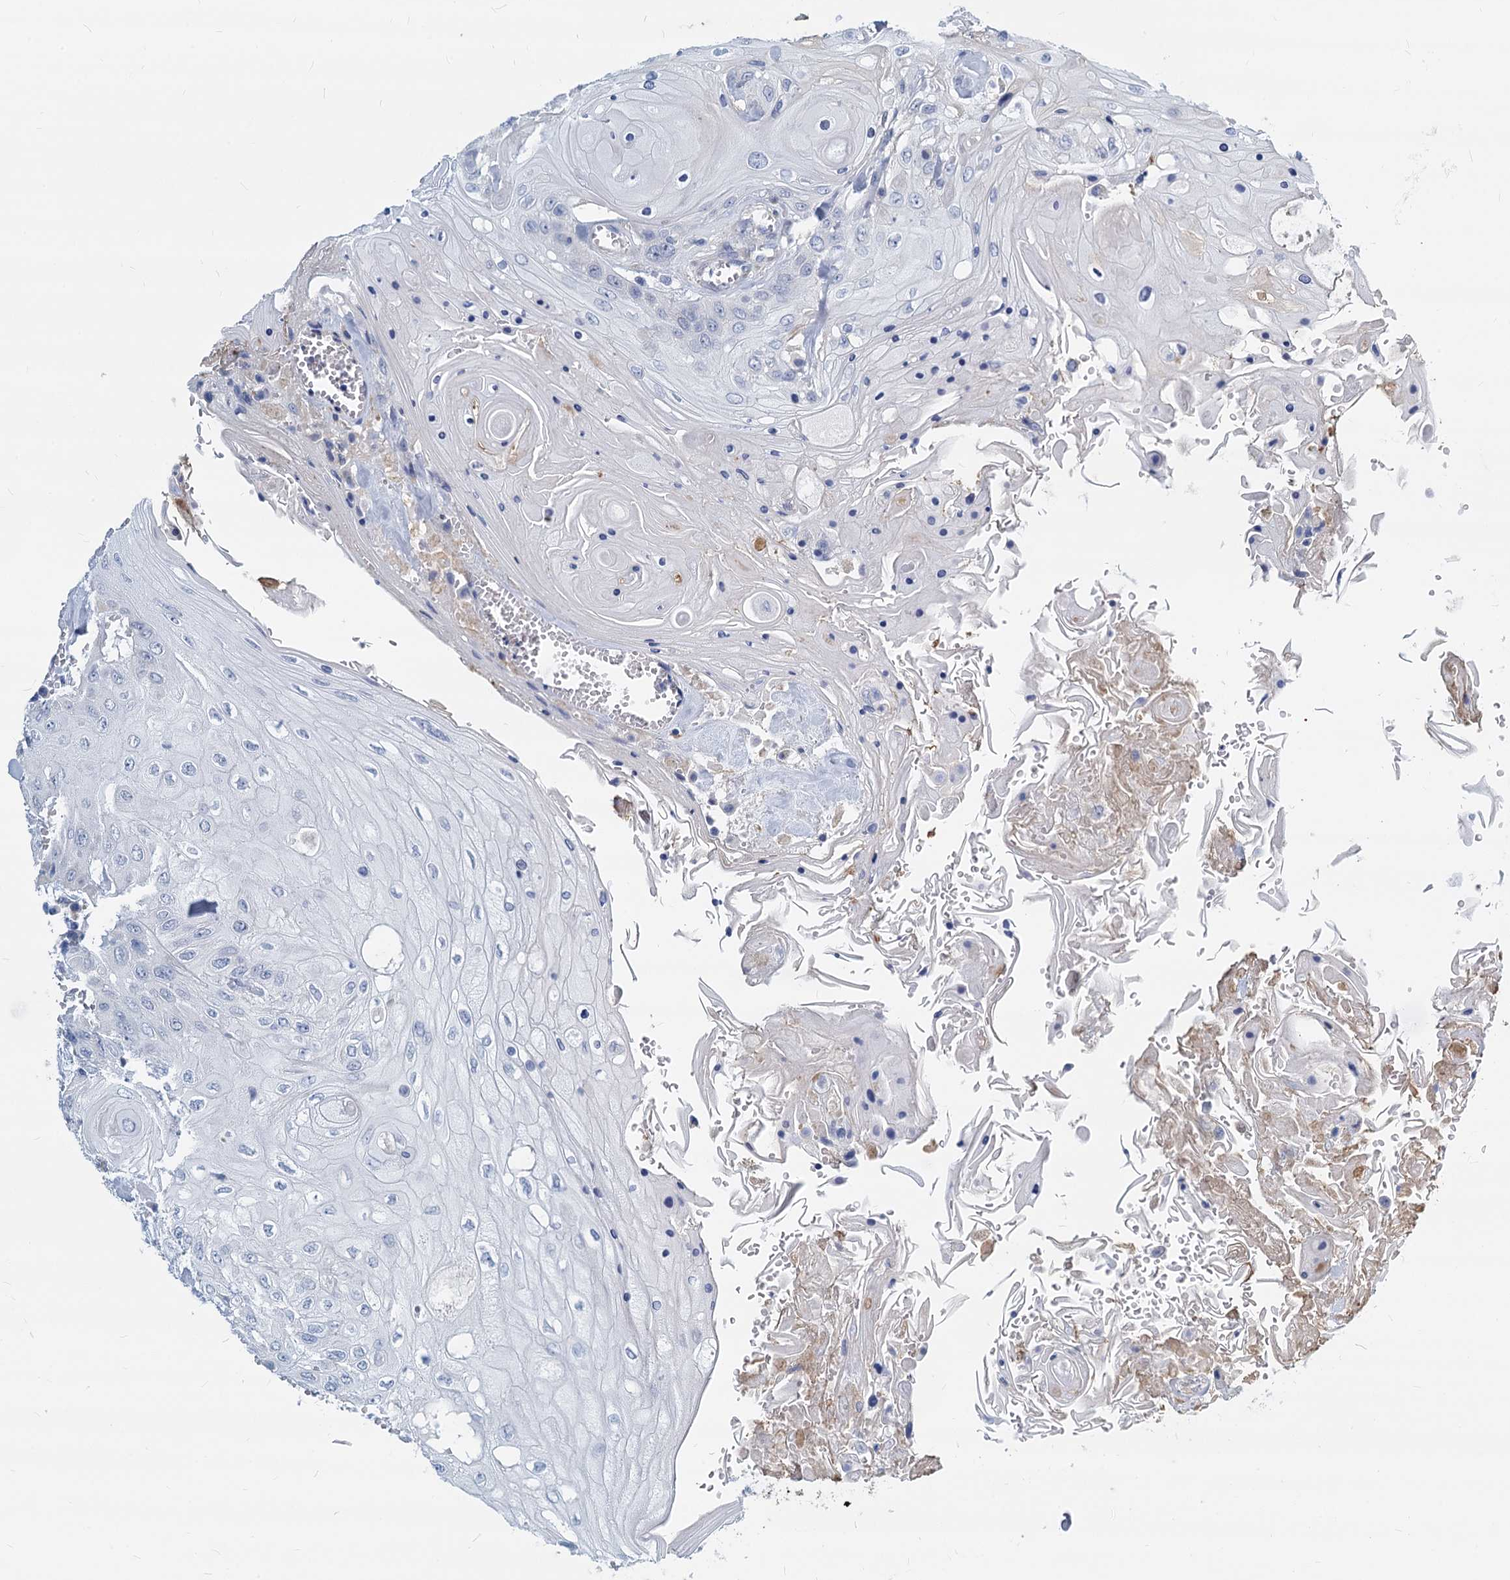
{"staining": {"intensity": "negative", "quantity": "none", "location": "none"}, "tissue": "head and neck cancer", "cell_type": "Tumor cells", "image_type": "cancer", "snomed": [{"axis": "morphology", "description": "Squamous cell carcinoma, NOS"}, {"axis": "topography", "description": "Head-Neck"}], "caption": "Immunohistochemical staining of squamous cell carcinoma (head and neck) displays no significant expression in tumor cells. (Brightfield microscopy of DAB immunohistochemistry at high magnification).", "gene": "GSTM3", "patient": {"sex": "female", "age": 43}}